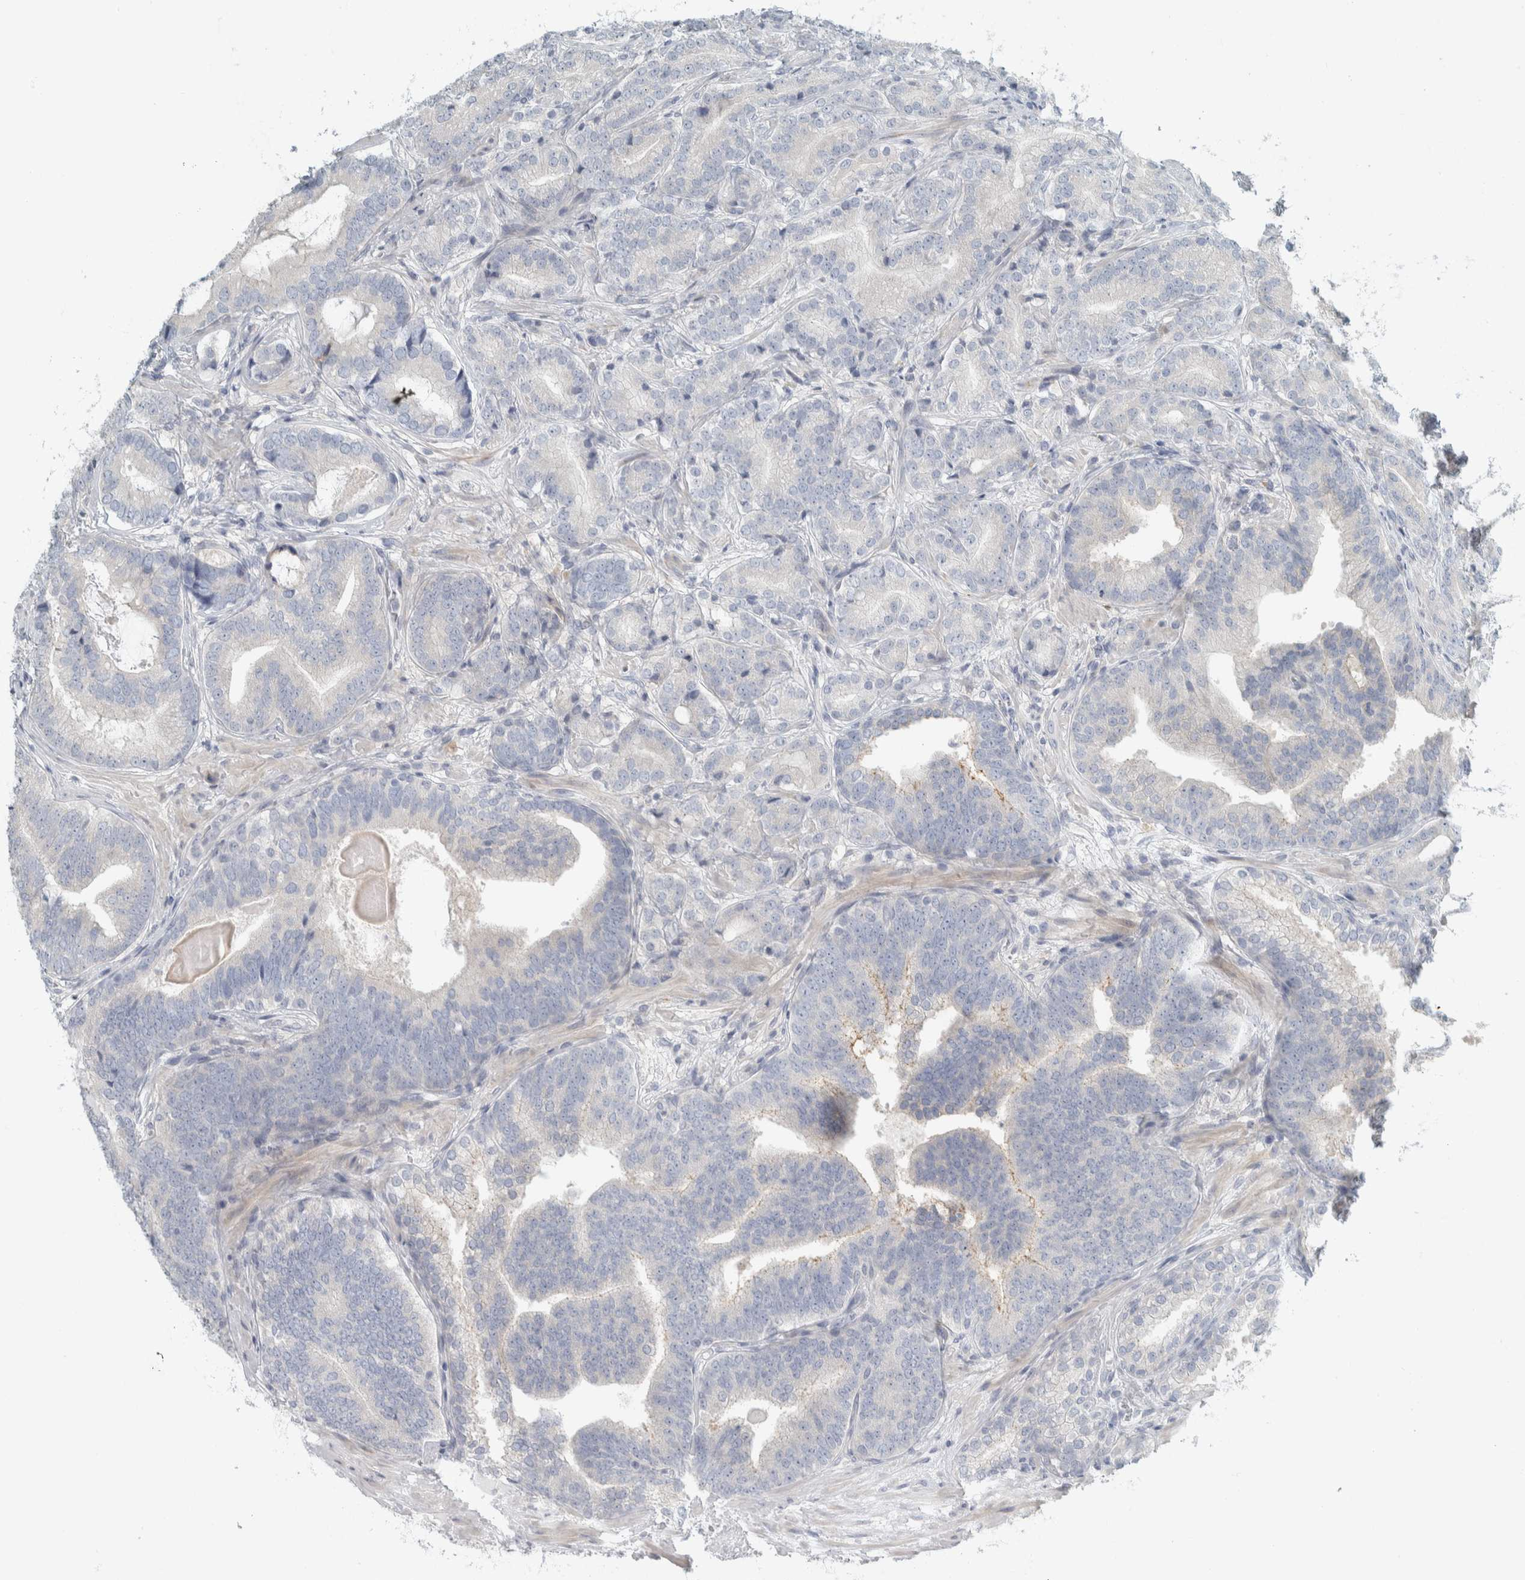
{"staining": {"intensity": "negative", "quantity": "none", "location": "none"}, "tissue": "prostate cancer", "cell_type": "Tumor cells", "image_type": "cancer", "snomed": [{"axis": "morphology", "description": "Adenocarcinoma, High grade"}, {"axis": "topography", "description": "Prostate"}], "caption": "This is an immunohistochemistry image of human prostate cancer. There is no positivity in tumor cells.", "gene": "HGS", "patient": {"sex": "male", "age": 55}}